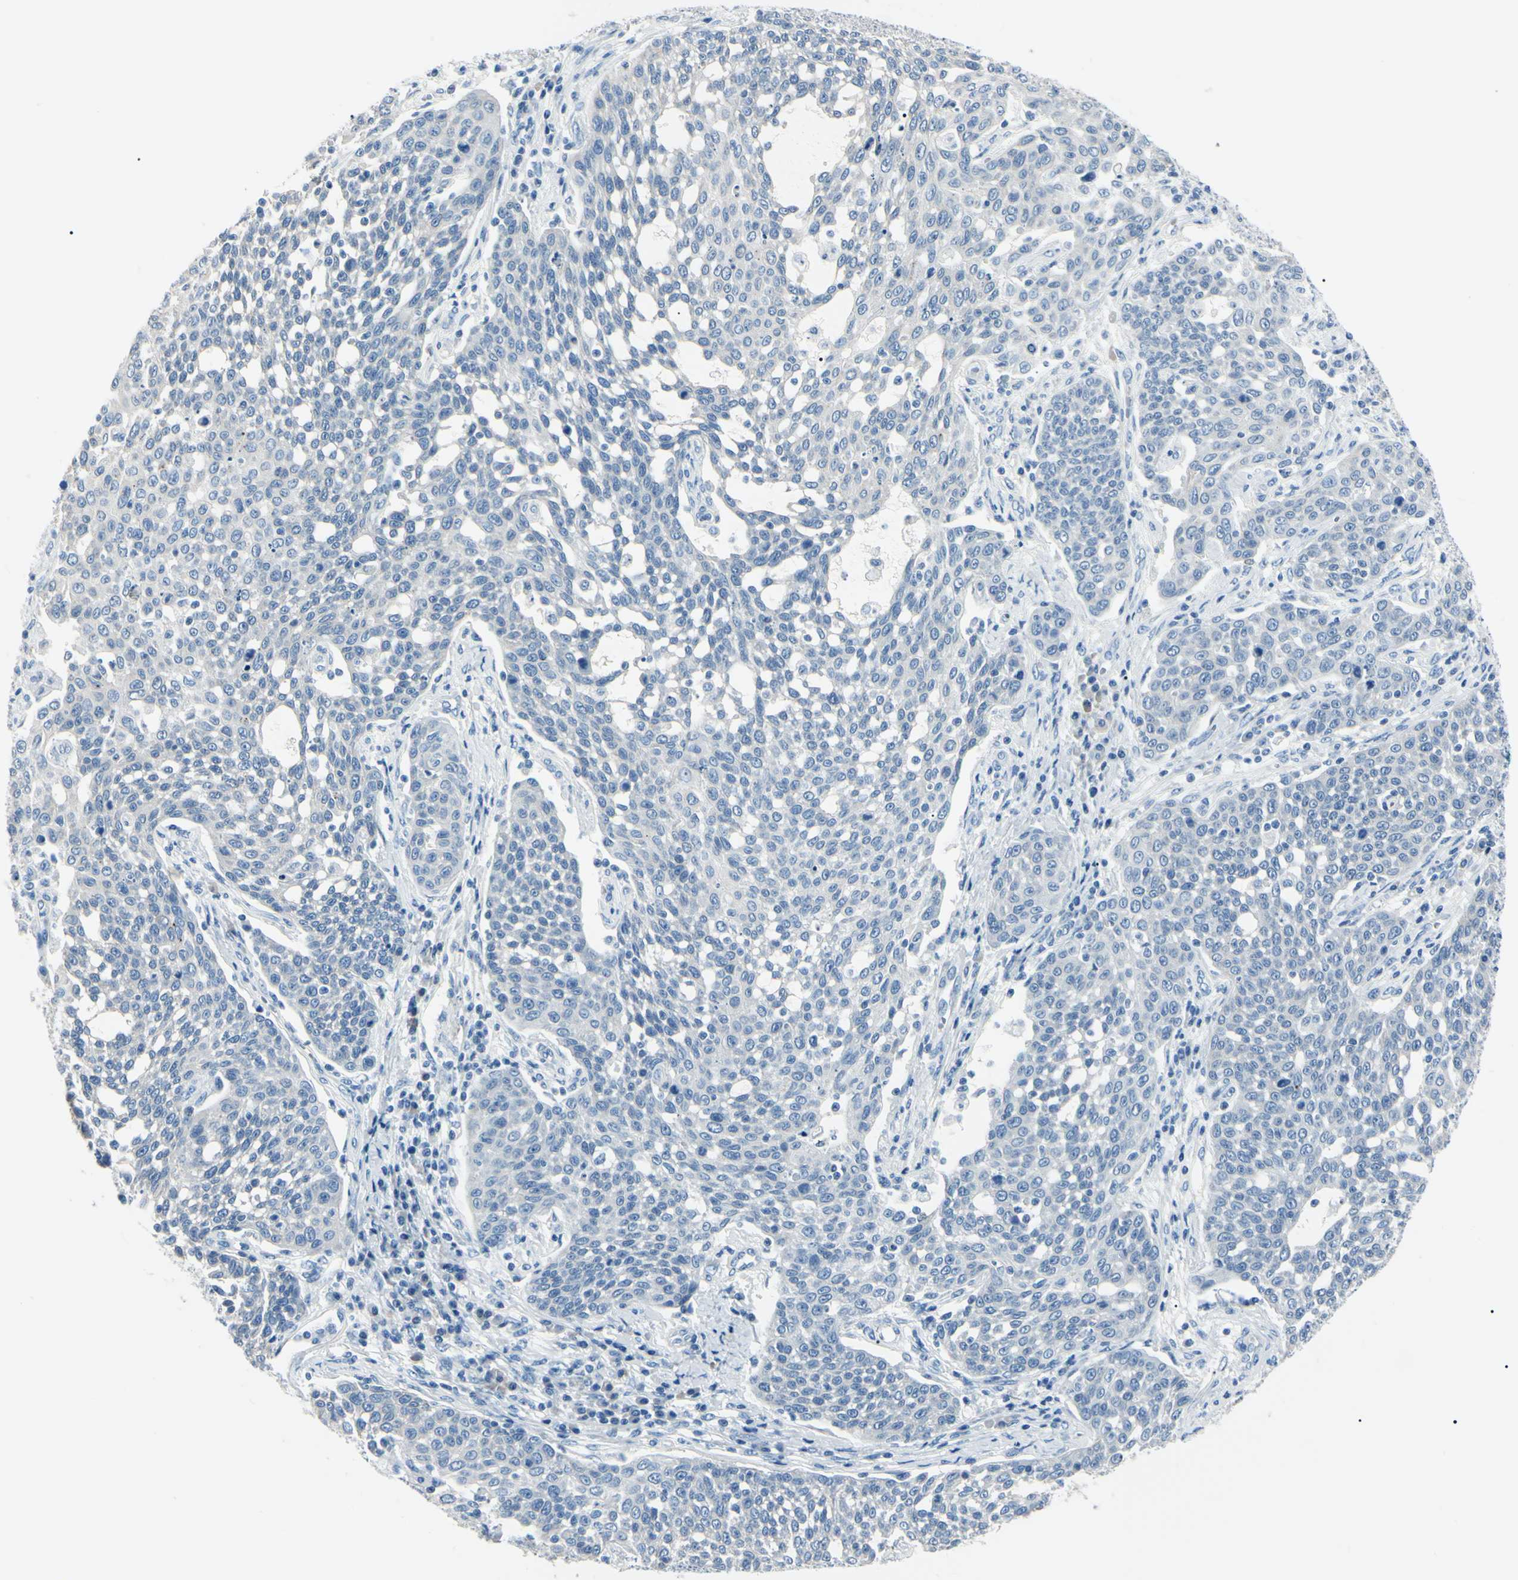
{"staining": {"intensity": "negative", "quantity": "none", "location": "none"}, "tissue": "cervical cancer", "cell_type": "Tumor cells", "image_type": "cancer", "snomed": [{"axis": "morphology", "description": "Squamous cell carcinoma, NOS"}, {"axis": "topography", "description": "Cervix"}], "caption": "This is a histopathology image of IHC staining of squamous cell carcinoma (cervical), which shows no positivity in tumor cells.", "gene": "CA2", "patient": {"sex": "female", "age": 34}}